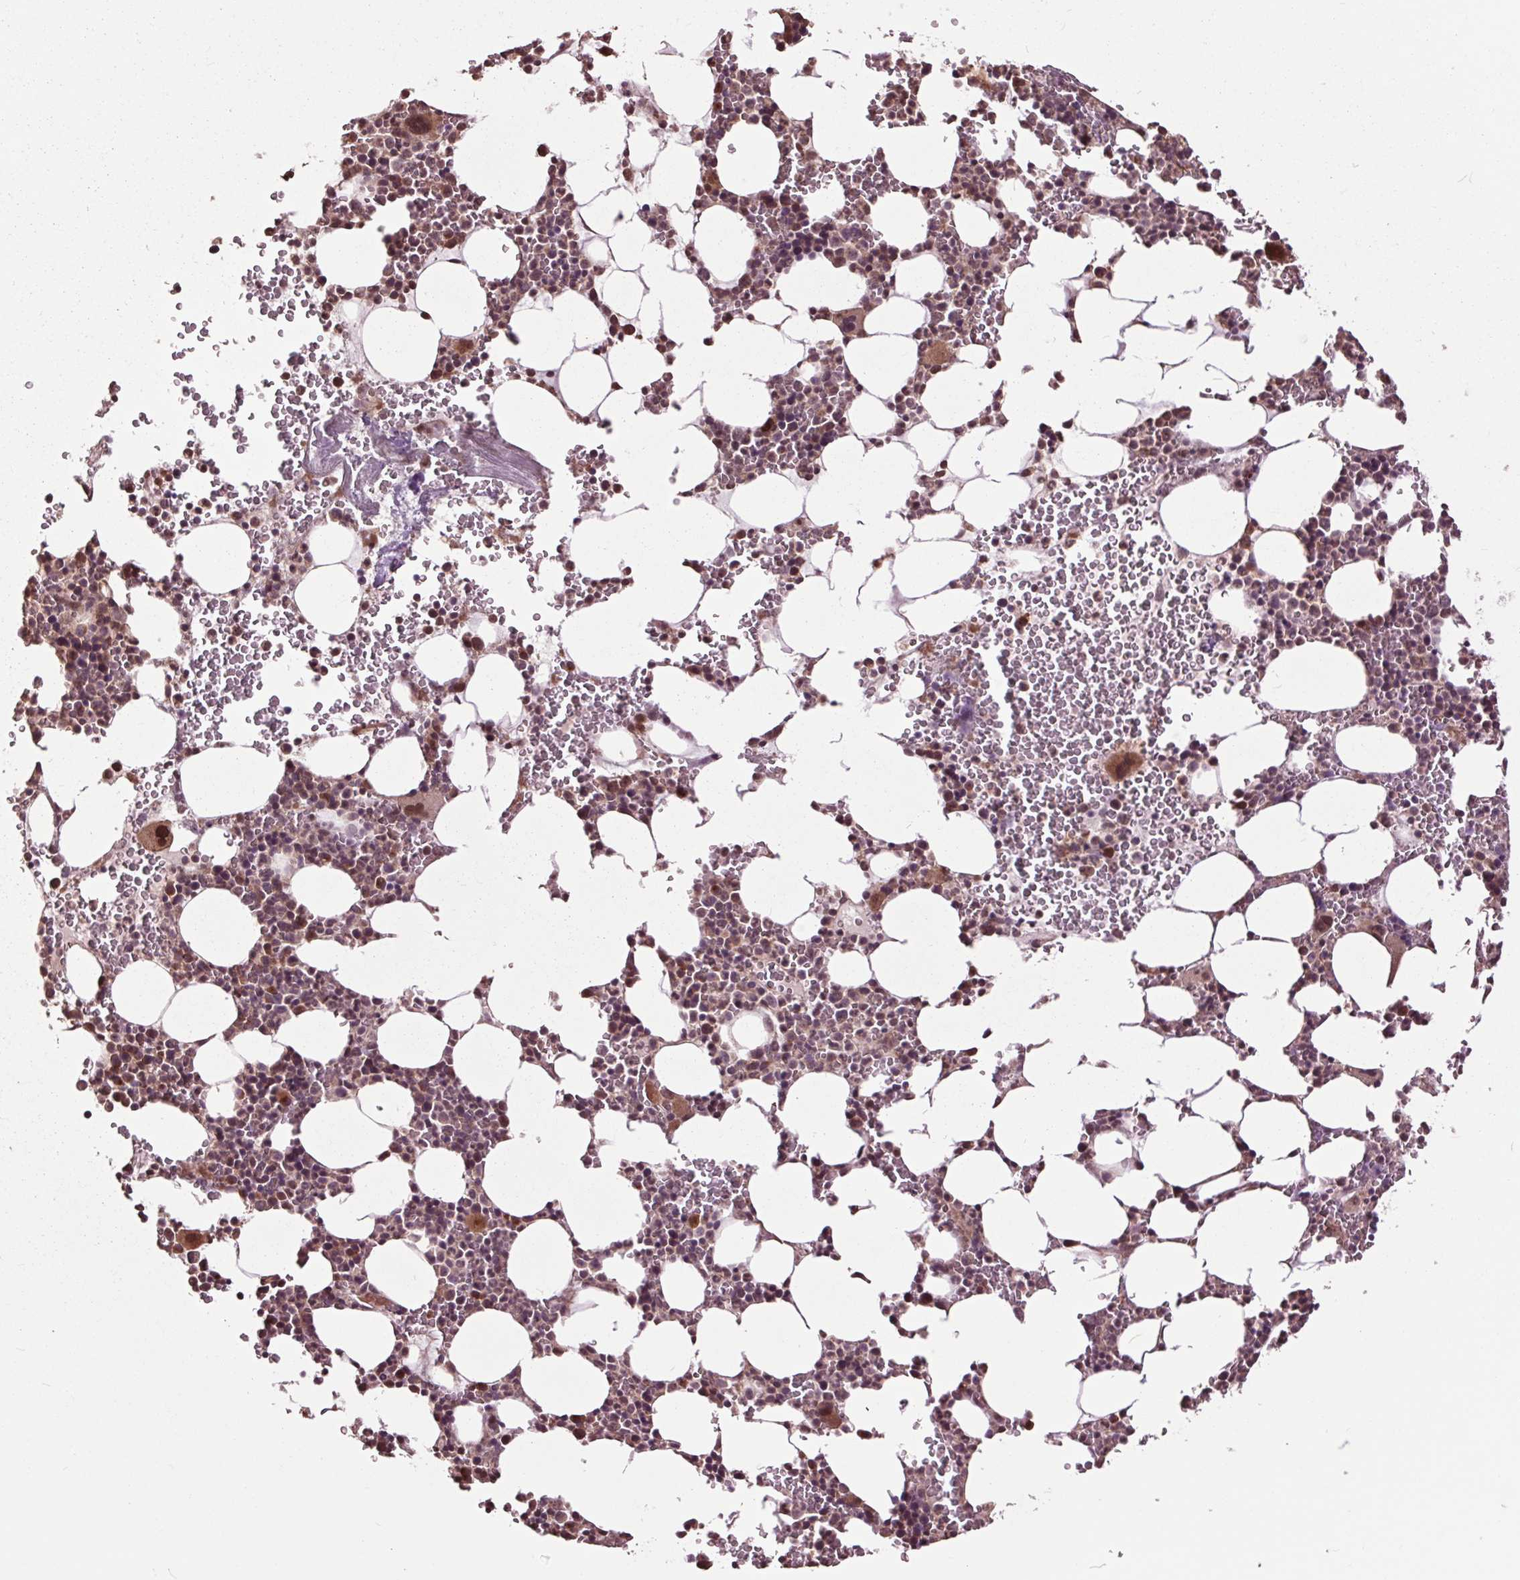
{"staining": {"intensity": "moderate", "quantity": "25%-75%", "location": "cytoplasmic/membranous,nuclear"}, "tissue": "bone marrow", "cell_type": "Hematopoietic cells", "image_type": "normal", "snomed": [{"axis": "morphology", "description": "Normal tissue, NOS"}, {"axis": "topography", "description": "Bone marrow"}], "caption": "DAB (3,3'-diaminobenzidine) immunohistochemical staining of normal human bone marrow demonstrates moderate cytoplasmic/membranous,nuclear protein expression in approximately 25%-75% of hematopoietic cells.", "gene": "CEP95", "patient": {"sex": "male", "age": 82}}